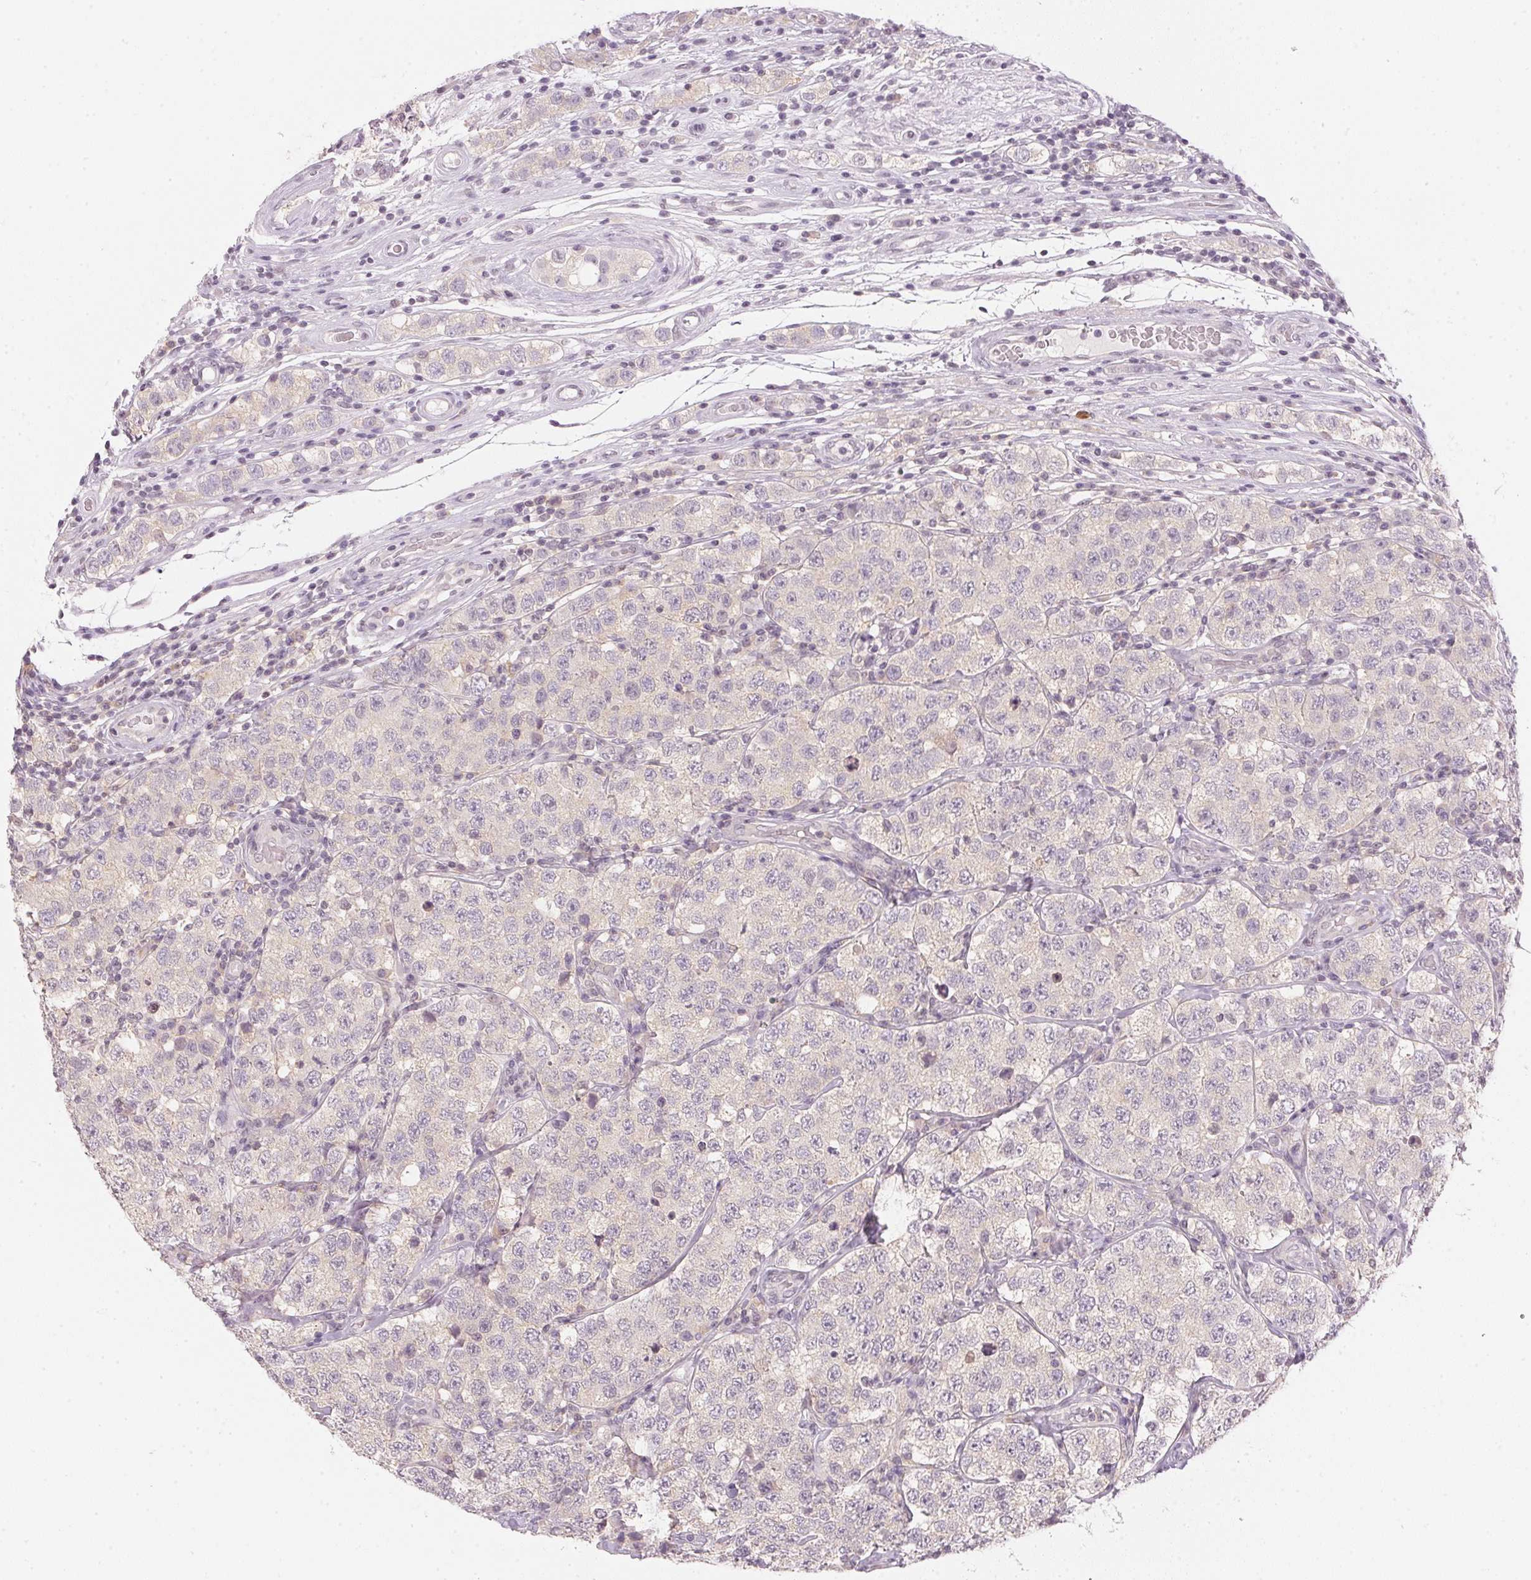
{"staining": {"intensity": "negative", "quantity": "none", "location": "none"}, "tissue": "testis cancer", "cell_type": "Tumor cells", "image_type": "cancer", "snomed": [{"axis": "morphology", "description": "Seminoma, NOS"}, {"axis": "topography", "description": "Testis"}], "caption": "IHC photomicrograph of neoplastic tissue: human seminoma (testis) stained with DAB demonstrates no significant protein staining in tumor cells.", "gene": "KPRP", "patient": {"sex": "male", "age": 34}}